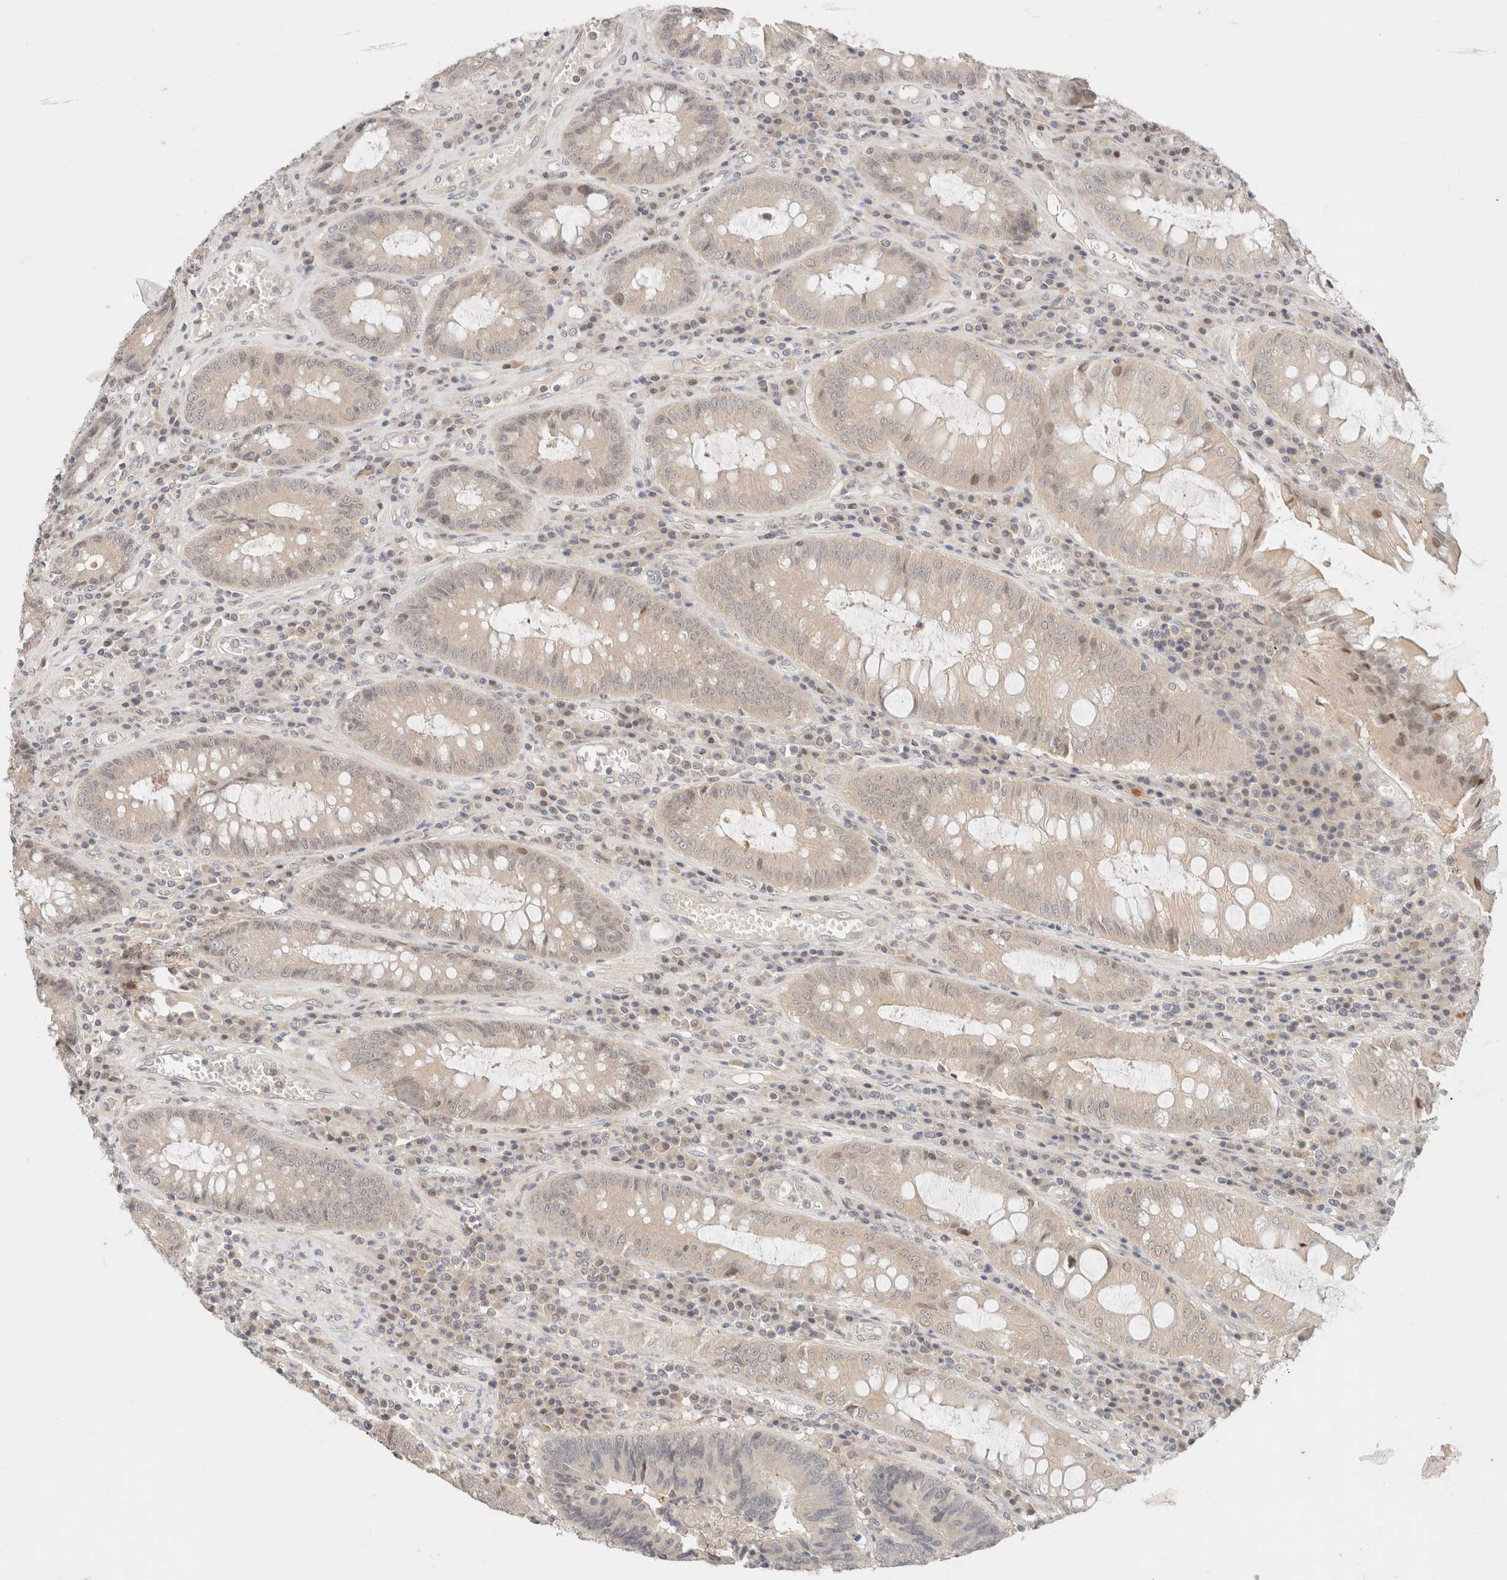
{"staining": {"intensity": "negative", "quantity": "none", "location": "none"}, "tissue": "colorectal cancer", "cell_type": "Tumor cells", "image_type": "cancer", "snomed": [{"axis": "morphology", "description": "Adenocarcinoma, NOS"}, {"axis": "topography", "description": "Rectum"}], "caption": "Immunohistochemistry histopathology image of colorectal adenocarcinoma stained for a protein (brown), which shows no expression in tumor cells.", "gene": "SARM1", "patient": {"sex": "male", "age": 84}}